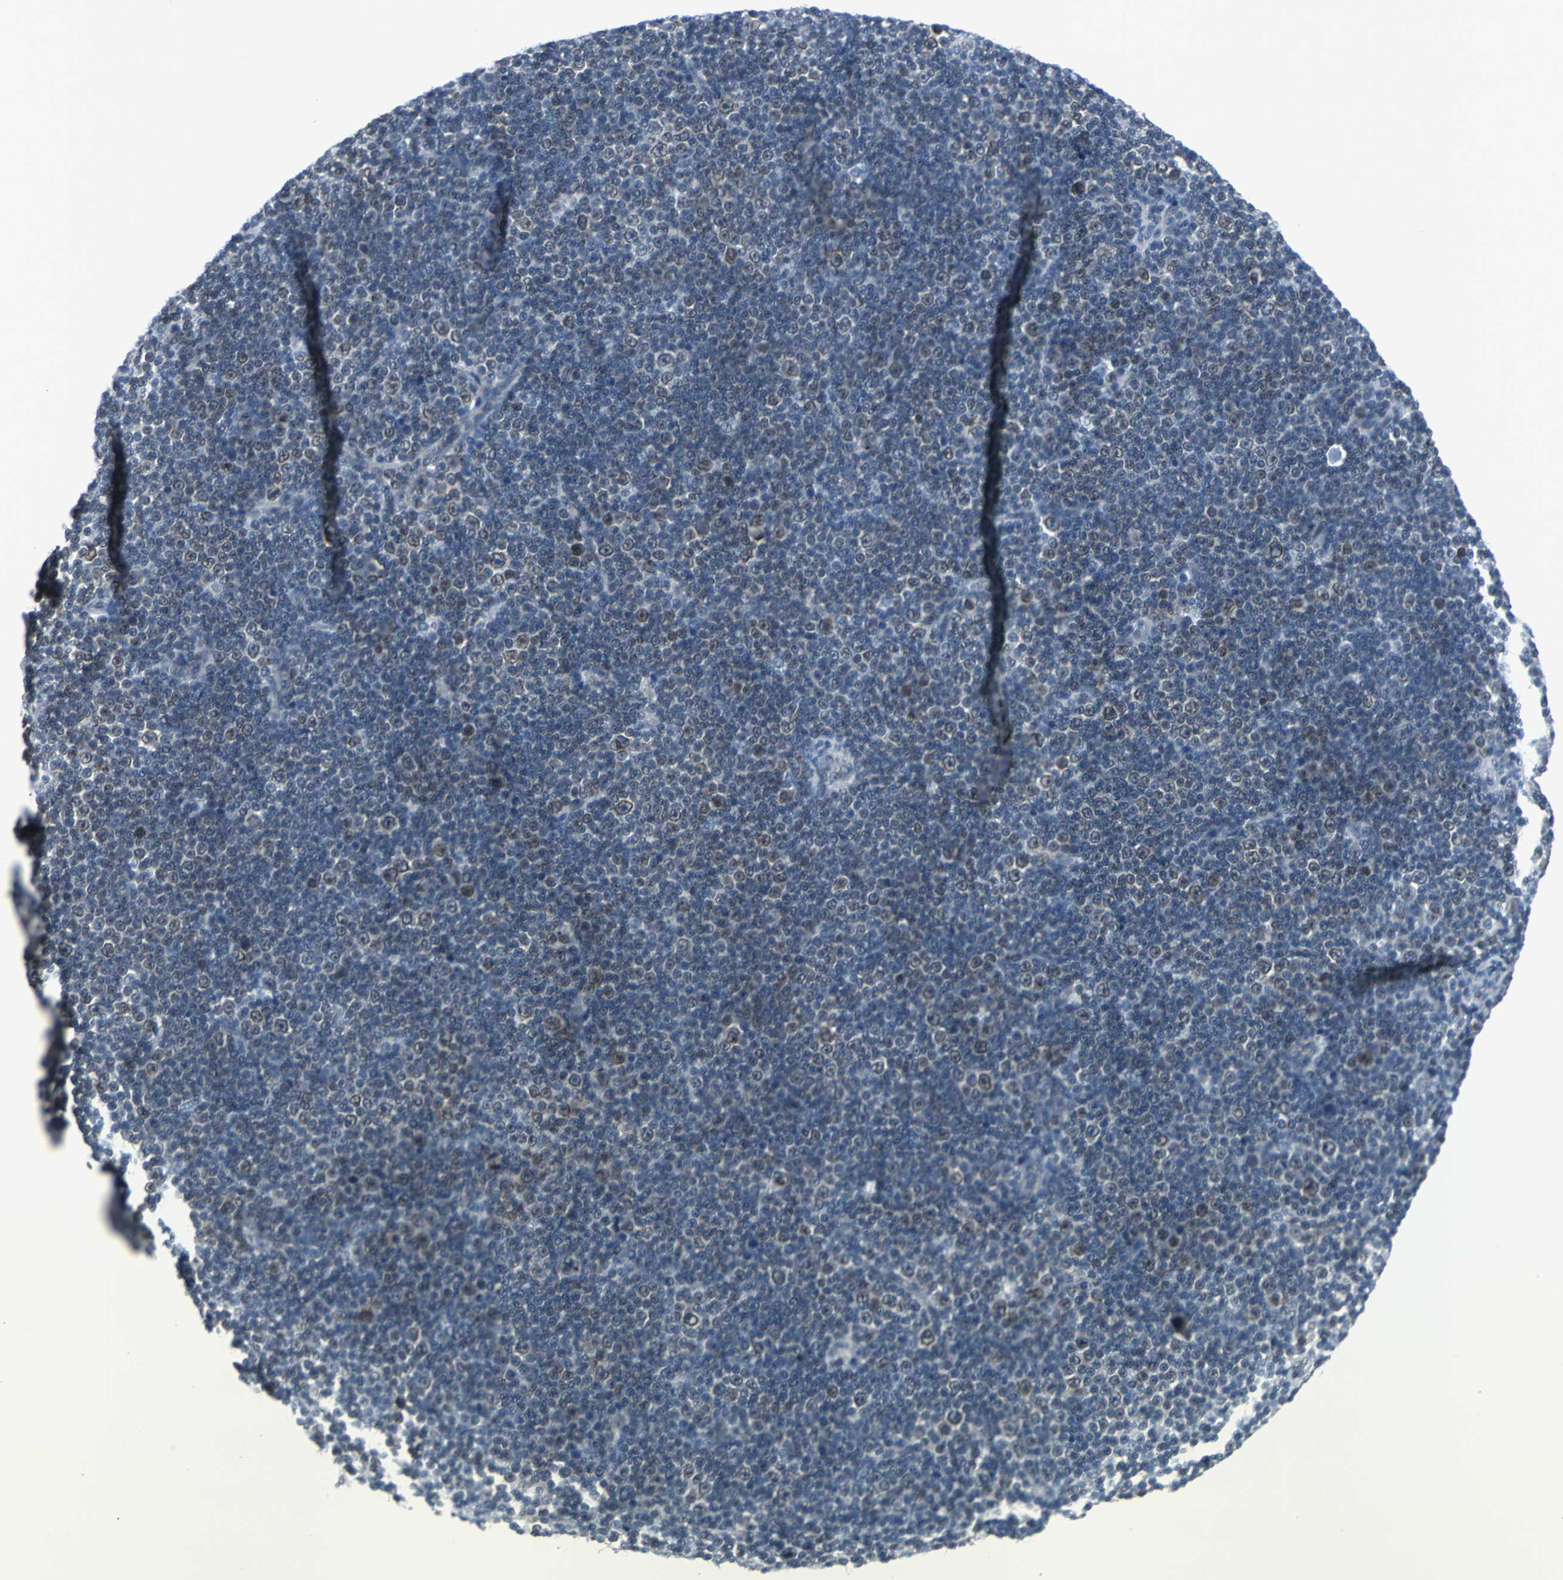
{"staining": {"intensity": "weak", "quantity": "25%-75%", "location": "cytoplasmic/membranous,nuclear"}, "tissue": "lymphoma", "cell_type": "Tumor cells", "image_type": "cancer", "snomed": [{"axis": "morphology", "description": "Malignant lymphoma, non-Hodgkin's type, Low grade"}, {"axis": "topography", "description": "Lymph node"}], "caption": "Human lymphoma stained with a protein marker reveals weak staining in tumor cells.", "gene": "SNUPN", "patient": {"sex": "female", "age": 67}}